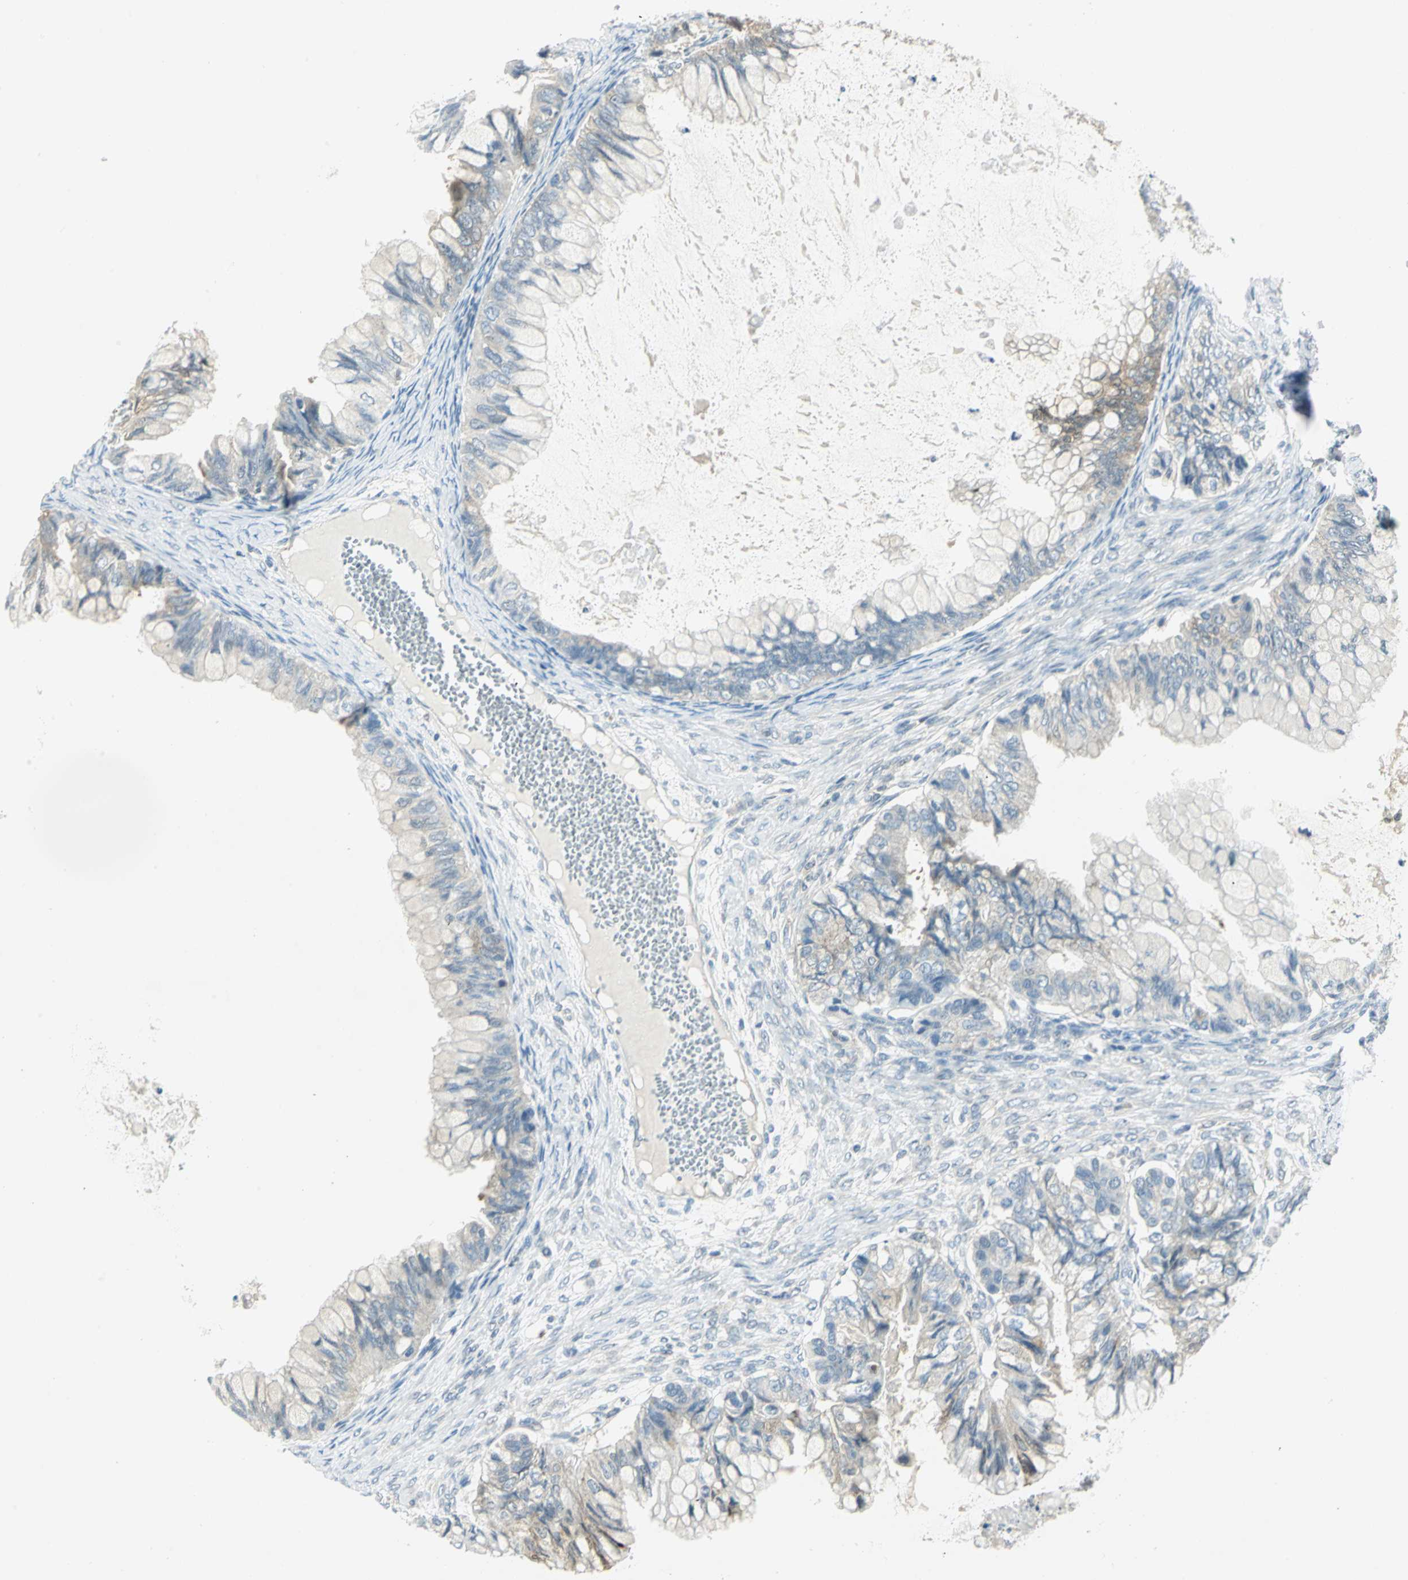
{"staining": {"intensity": "weak", "quantity": "<25%", "location": "cytoplasmic/membranous"}, "tissue": "ovarian cancer", "cell_type": "Tumor cells", "image_type": "cancer", "snomed": [{"axis": "morphology", "description": "Cystadenocarcinoma, mucinous, NOS"}, {"axis": "topography", "description": "Ovary"}], "caption": "The immunohistochemistry (IHC) micrograph has no significant positivity in tumor cells of ovarian cancer (mucinous cystadenocarcinoma) tissue.", "gene": "ALDOA", "patient": {"sex": "female", "age": 80}}